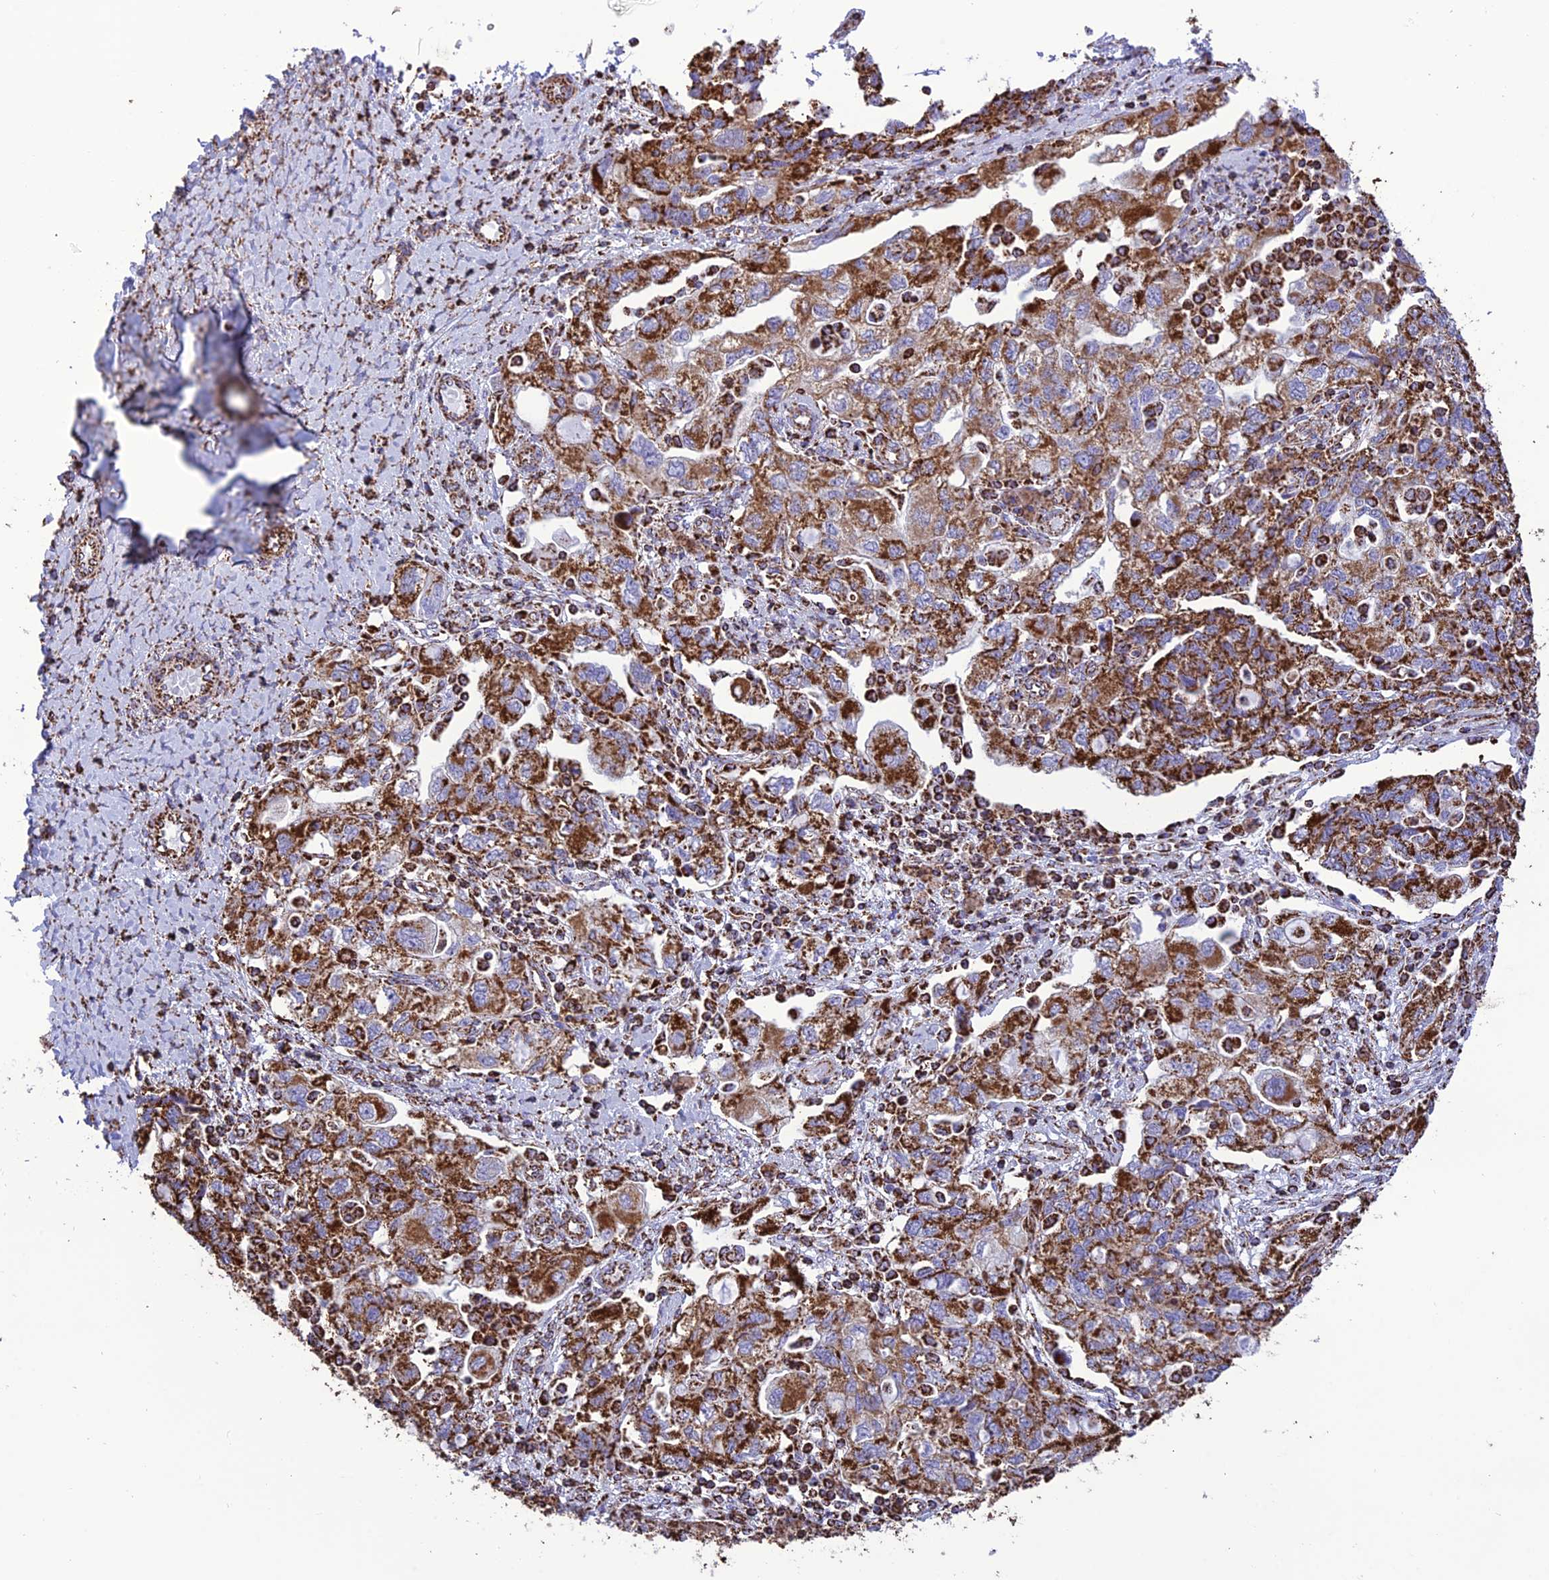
{"staining": {"intensity": "strong", "quantity": ">75%", "location": "cytoplasmic/membranous"}, "tissue": "ovarian cancer", "cell_type": "Tumor cells", "image_type": "cancer", "snomed": [{"axis": "morphology", "description": "Carcinoma, NOS"}, {"axis": "morphology", "description": "Cystadenocarcinoma, serous, NOS"}, {"axis": "topography", "description": "Ovary"}], "caption": "Immunohistochemical staining of ovarian cancer exhibits strong cytoplasmic/membranous protein staining in about >75% of tumor cells.", "gene": "NDUFAF1", "patient": {"sex": "female", "age": 69}}